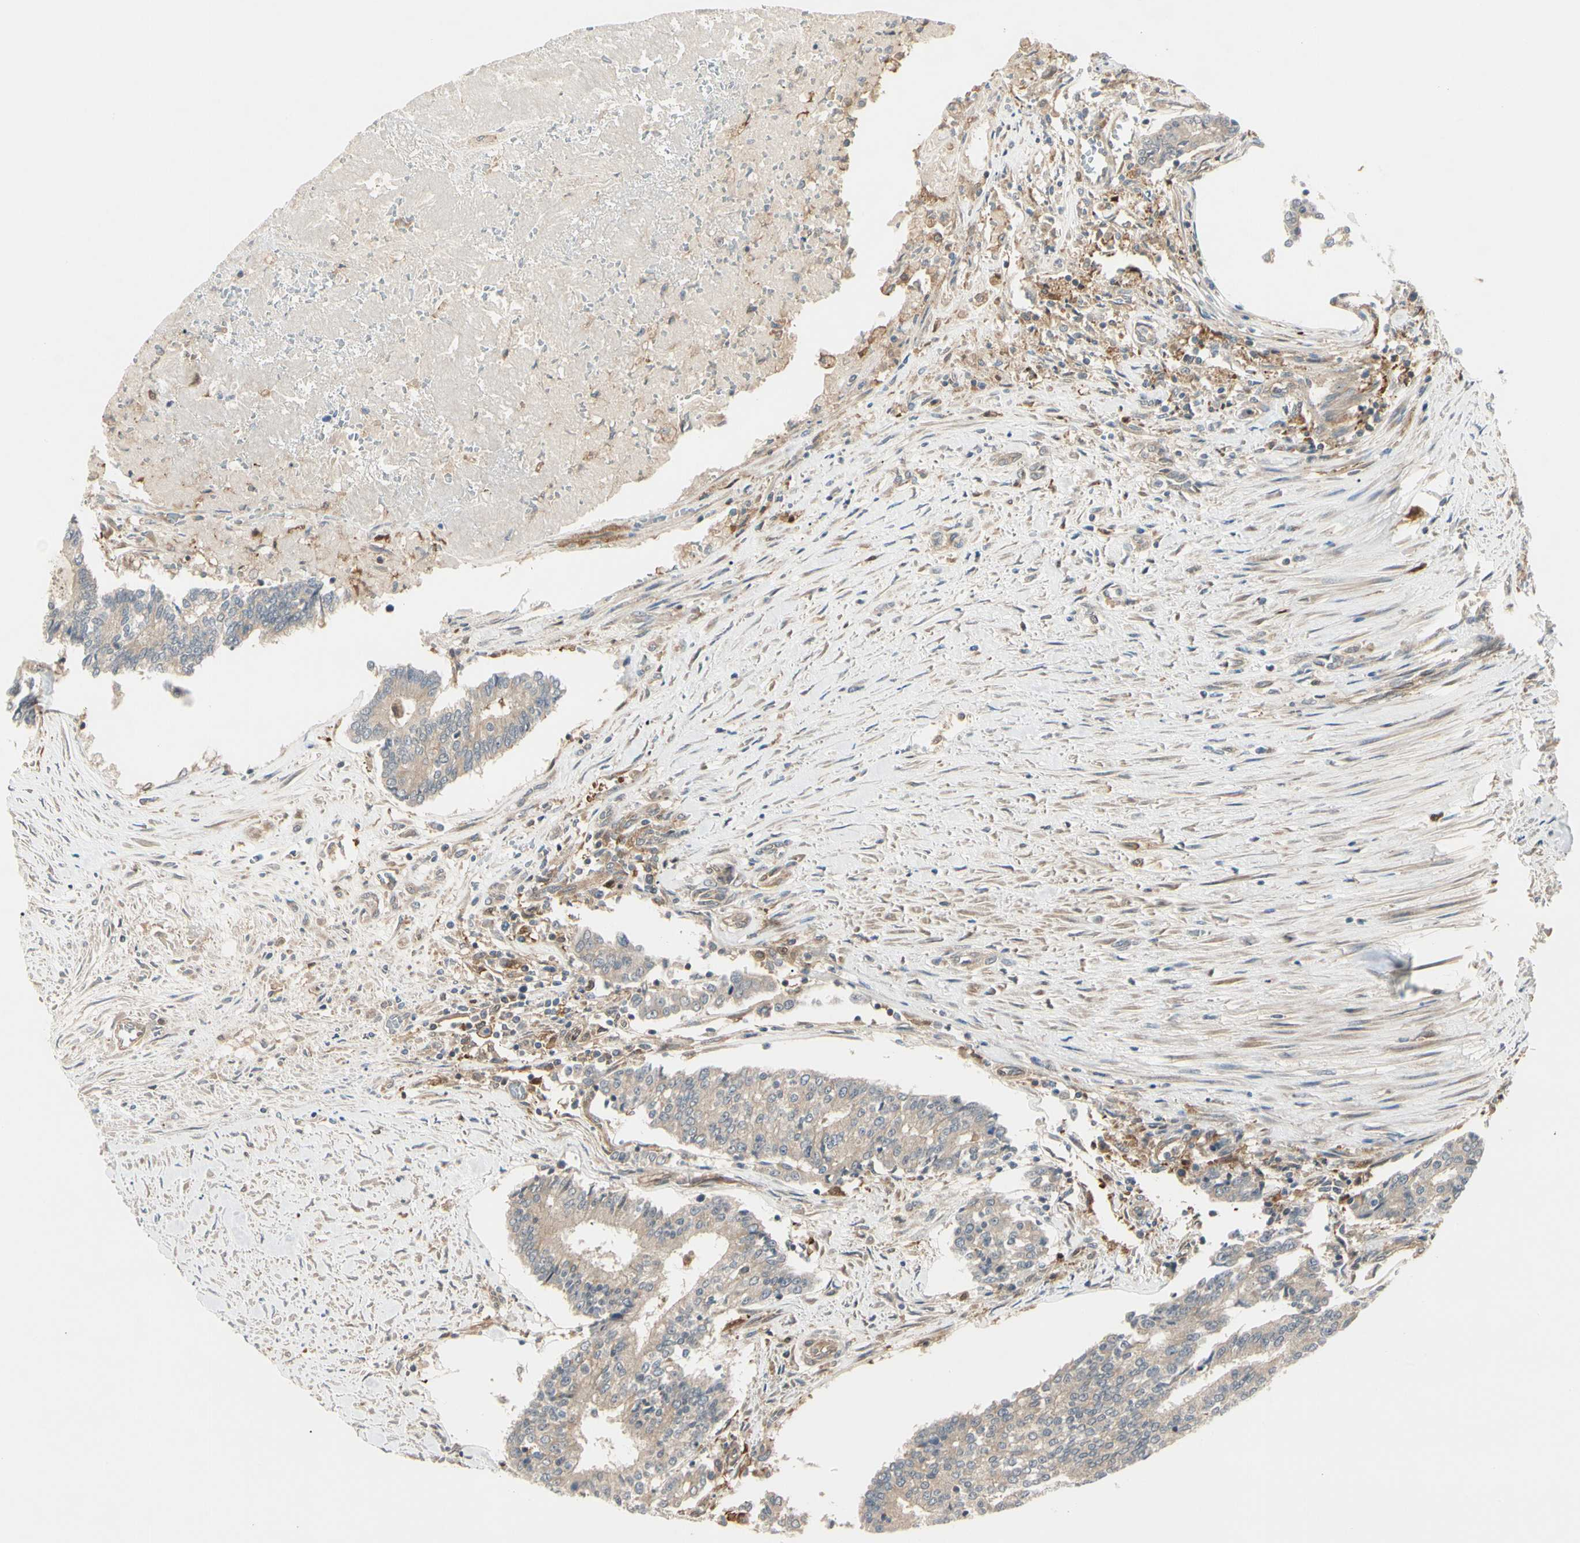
{"staining": {"intensity": "moderate", "quantity": ">75%", "location": "cytoplasmic/membranous"}, "tissue": "prostate cancer", "cell_type": "Tumor cells", "image_type": "cancer", "snomed": [{"axis": "morphology", "description": "Adenocarcinoma, High grade"}, {"axis": "topography", "description": "Prostate"}], "caption": "DAB (3,3'-diaminobenzidine) immunohistochemical staining of human prostate cancer (high-grade adenocarcinoma) reveals moderate cytoplasmic/membranous protein staining in approximately >75% of tumor cells.", "gene": "F2R", "patient": {"sex": "male", "age": 55}}